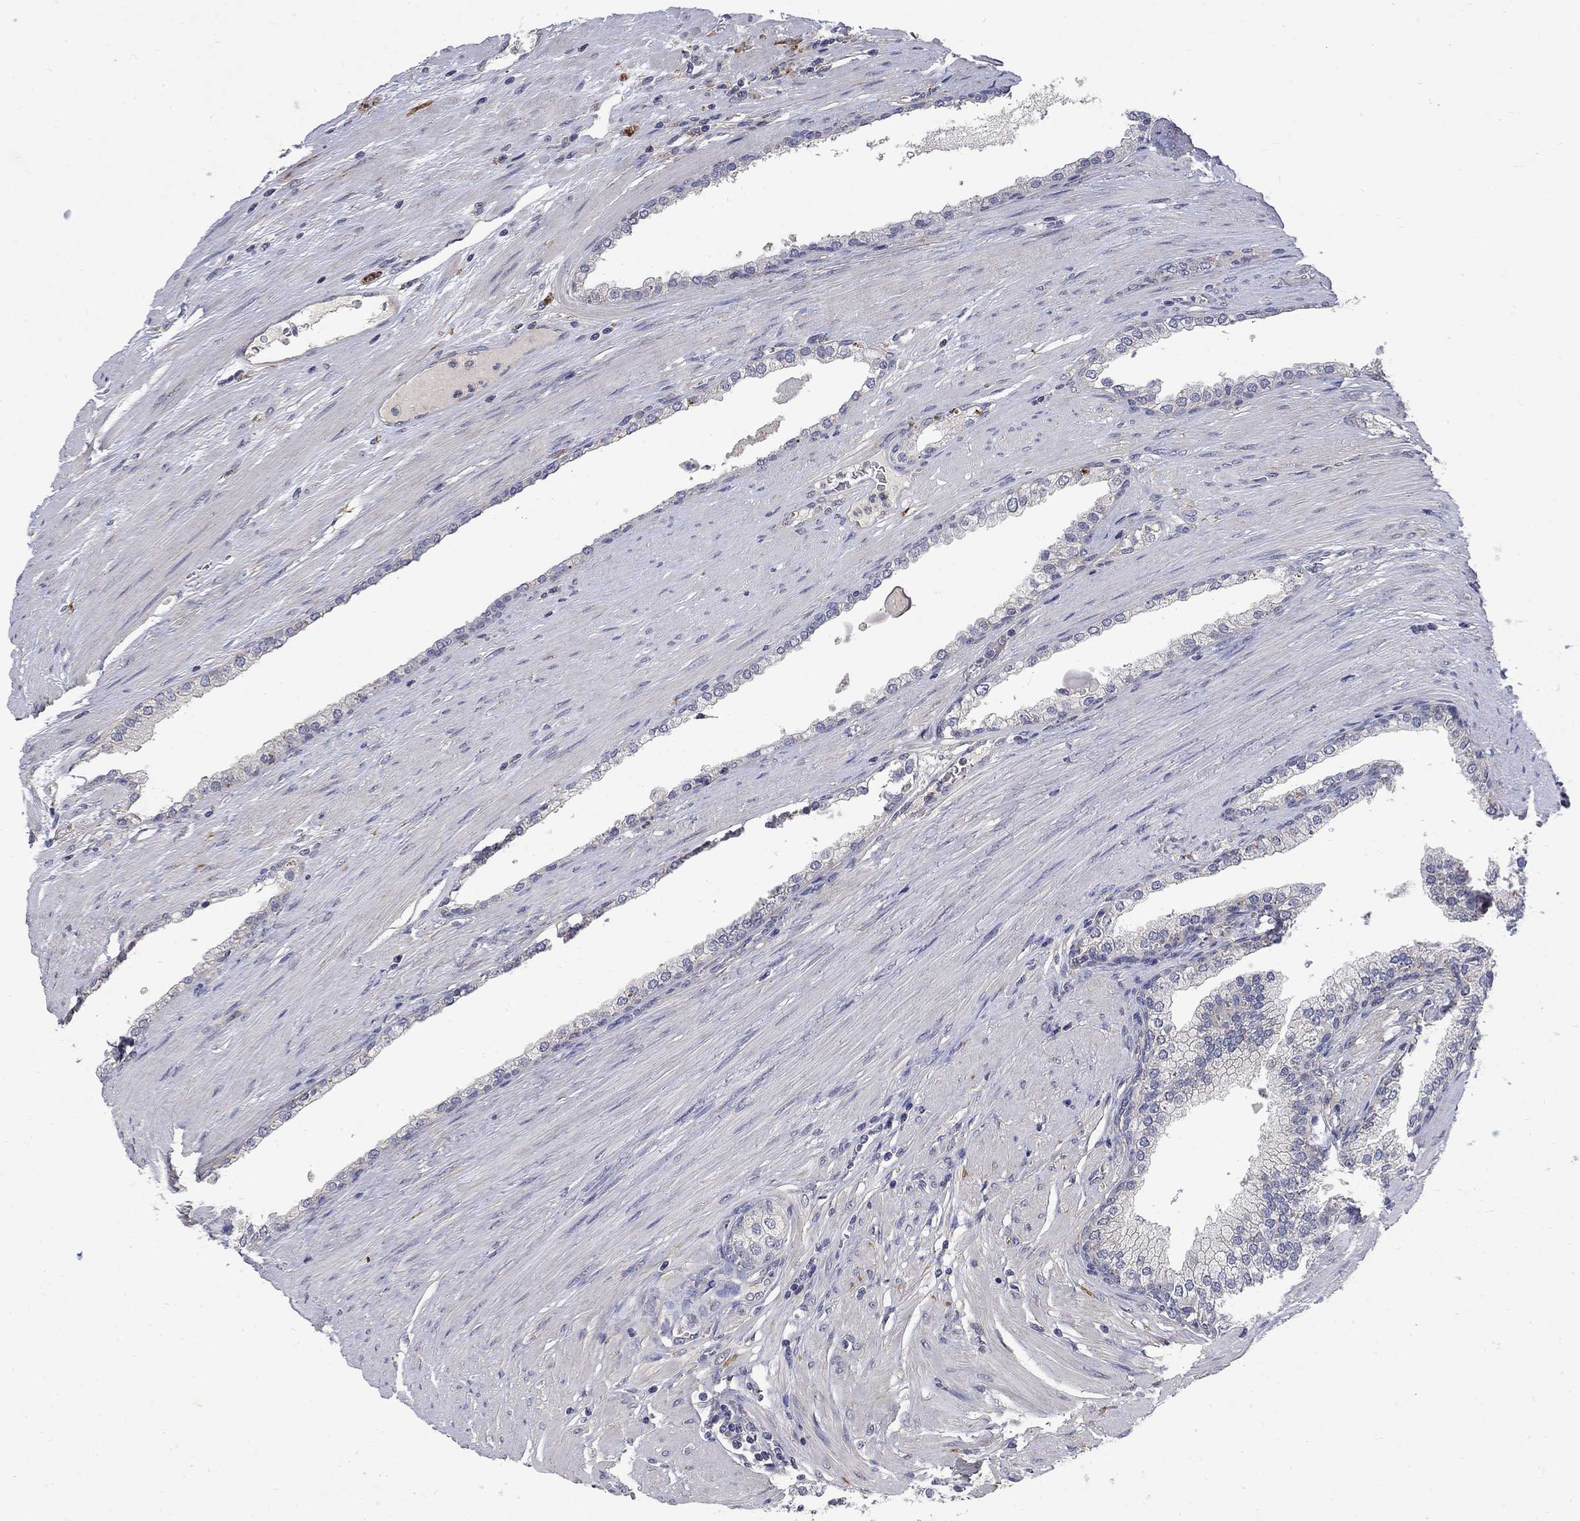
{"staining": {"intensity": "negative", "quantity": "none", "location": "none"}, "tissue": "prostate cancer", "cell_type": "Tumor cells", "image_type": "cancer", "snomed": [{"axis": "morphology", "description": "Adenocarcinoma, NOS"}, {"axis": "topography", "description": "Prostate"}], "caption": "Prostate adenocarcinoma was stained to show a protein in brown. There is no significant staining in tumor cells.", "gene": "HSPA12A", "patient": {"sex": "male", "age": 67}}